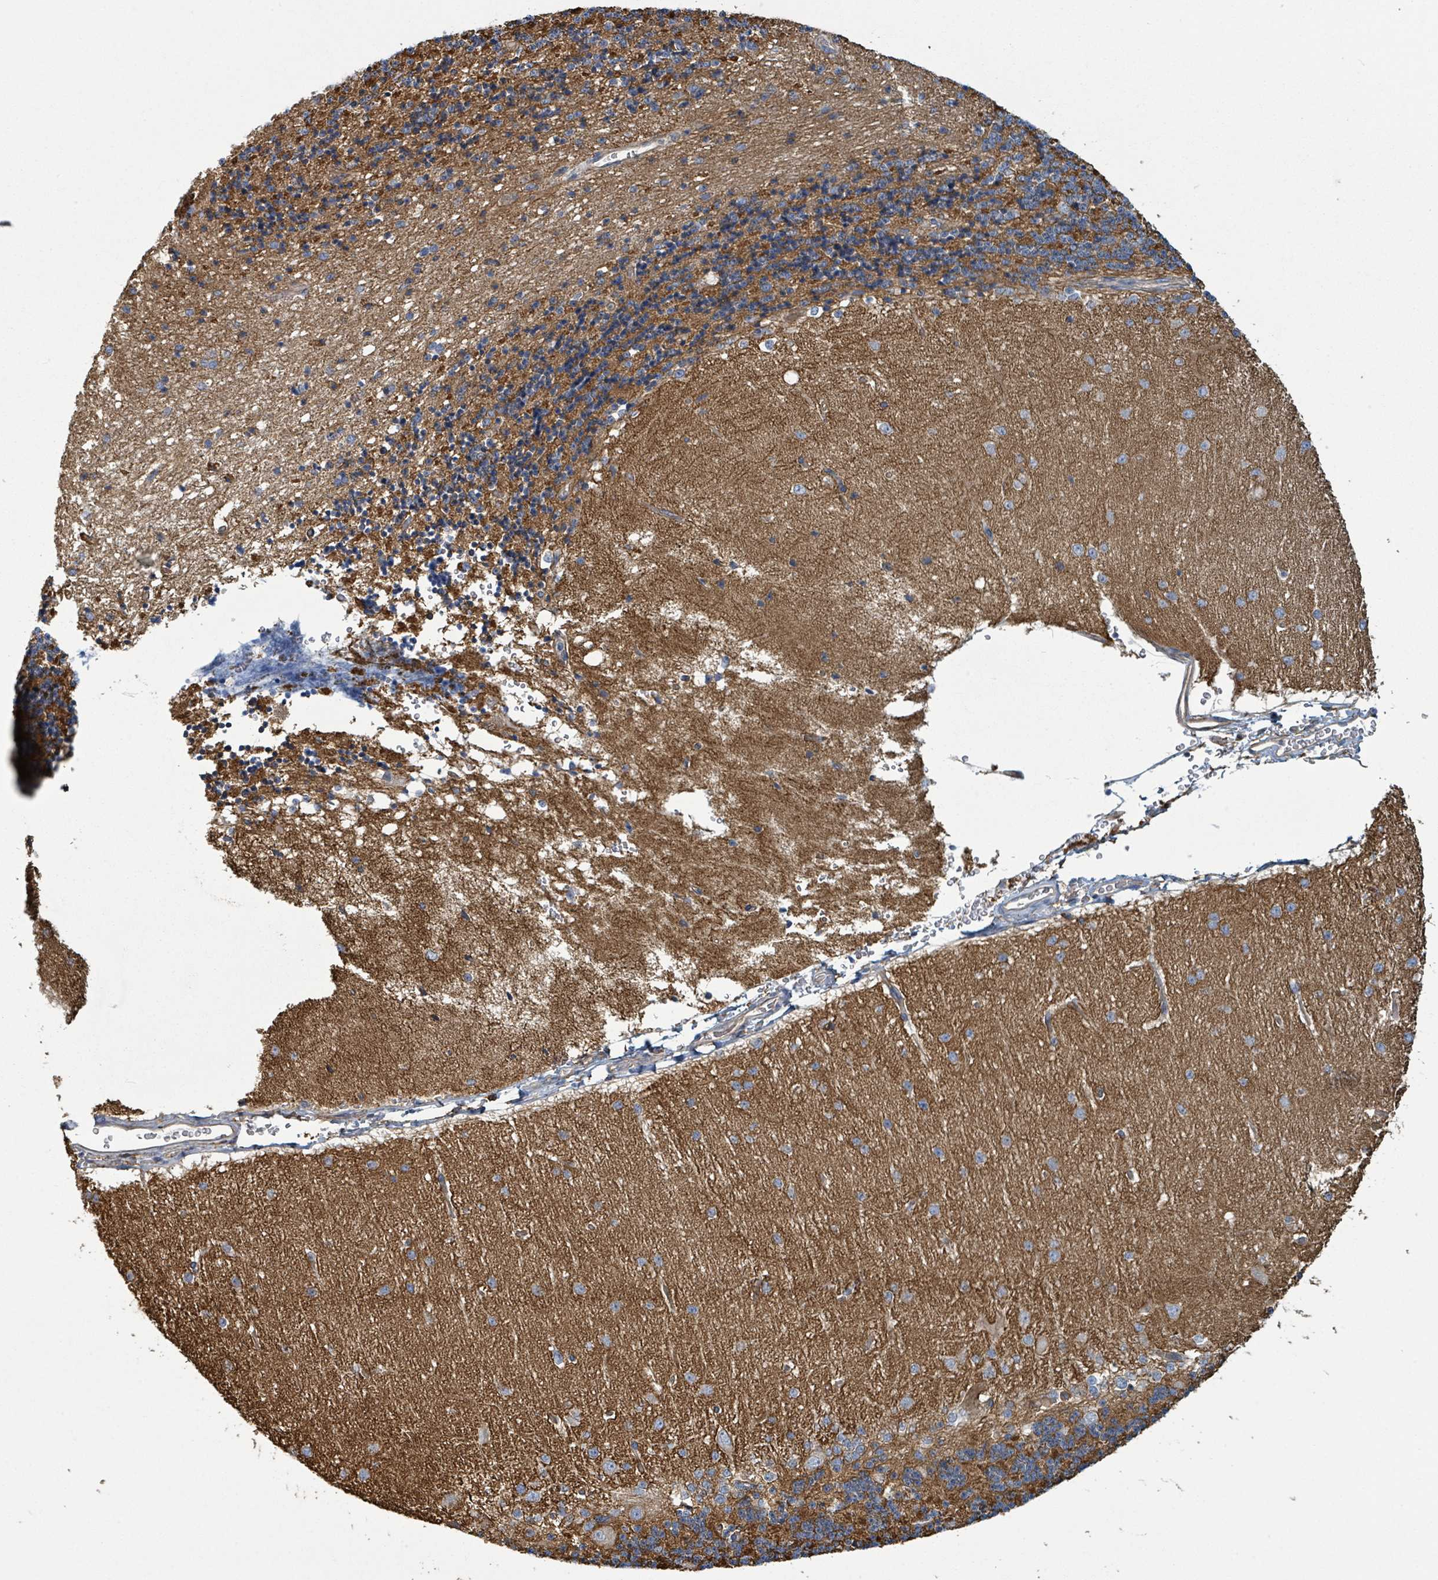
{"staining": {"intensity": "strong", "quantity": "25%-75%", "location": "cytoplasmic/membranous"}, "tissue": "cerebellum", "cell_type": "Cells in granular layer", "image_type": "normal", "snomed": [{"axis": "morphology", "description": "Normal tissue, NOS"}, {"axis": "topography", "description": "Cerebellum"}], "caption": "Strong cytoplasmic/membranous staining for a protein is identified in about 25%-75% of cells in granular layer of unremarkable cerebellum using immunohistochemistry (IHC).", "gene": "LDOC1", "patient": {"sex": "female", "age": 29}}